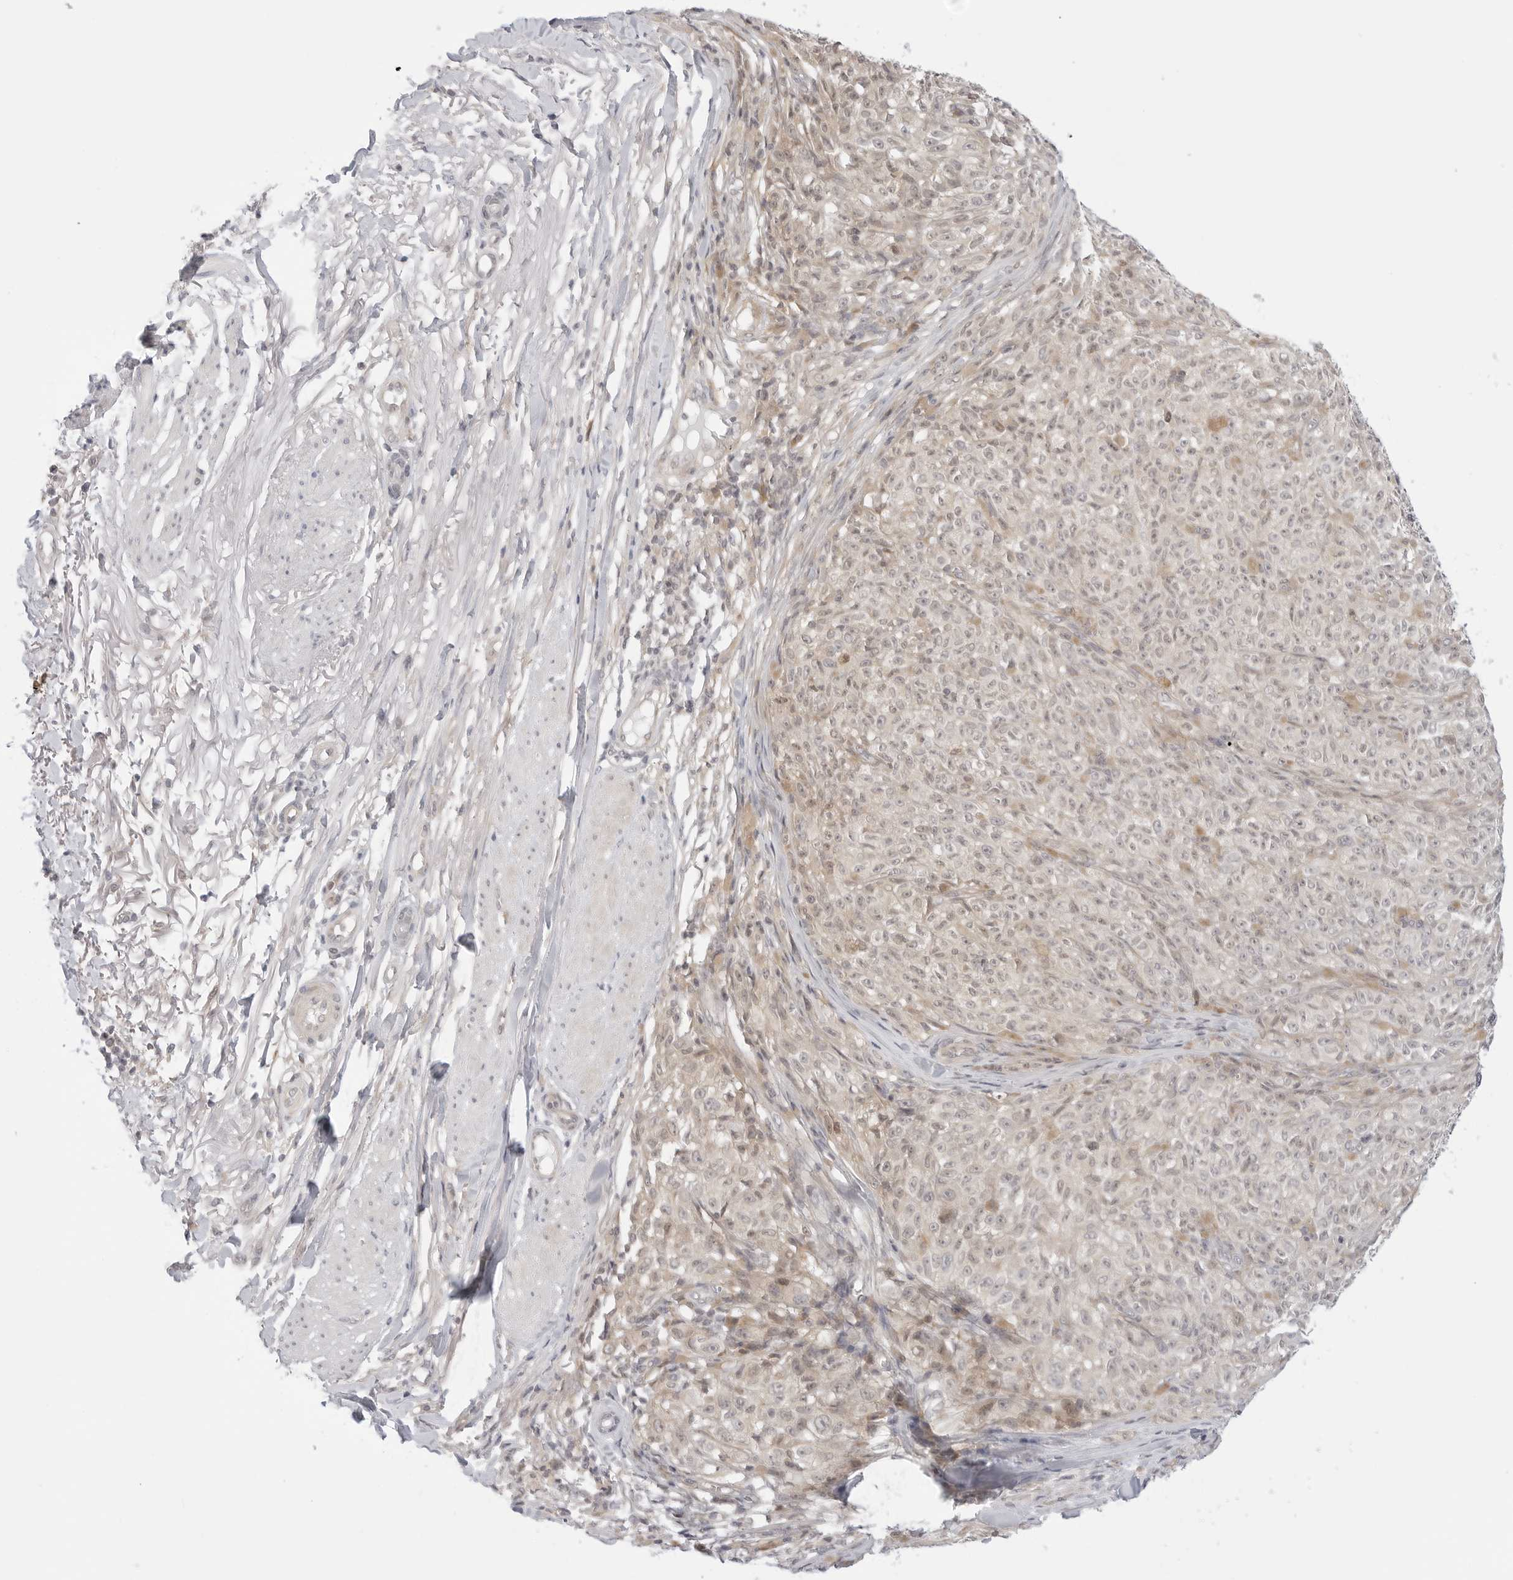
{"staining": {"intensity": "weak", "quantity": "<25%", "location": "cytoplasmic/membranous"}, "tissue": "melanoma", "cell_type": "Tumor cells", "image_type": "cancer", "snomed": [{"axis": "morphology", "description": "Malignant melanoma, NOS"}, {"axis": "topography", "description": "Skin"}], "caption": "Protein analysis of malignant melanoma demonstrates no significant expression in tumor cells.", "gene": "TCP1", "patient": {"sex": "female", "age": 82}}